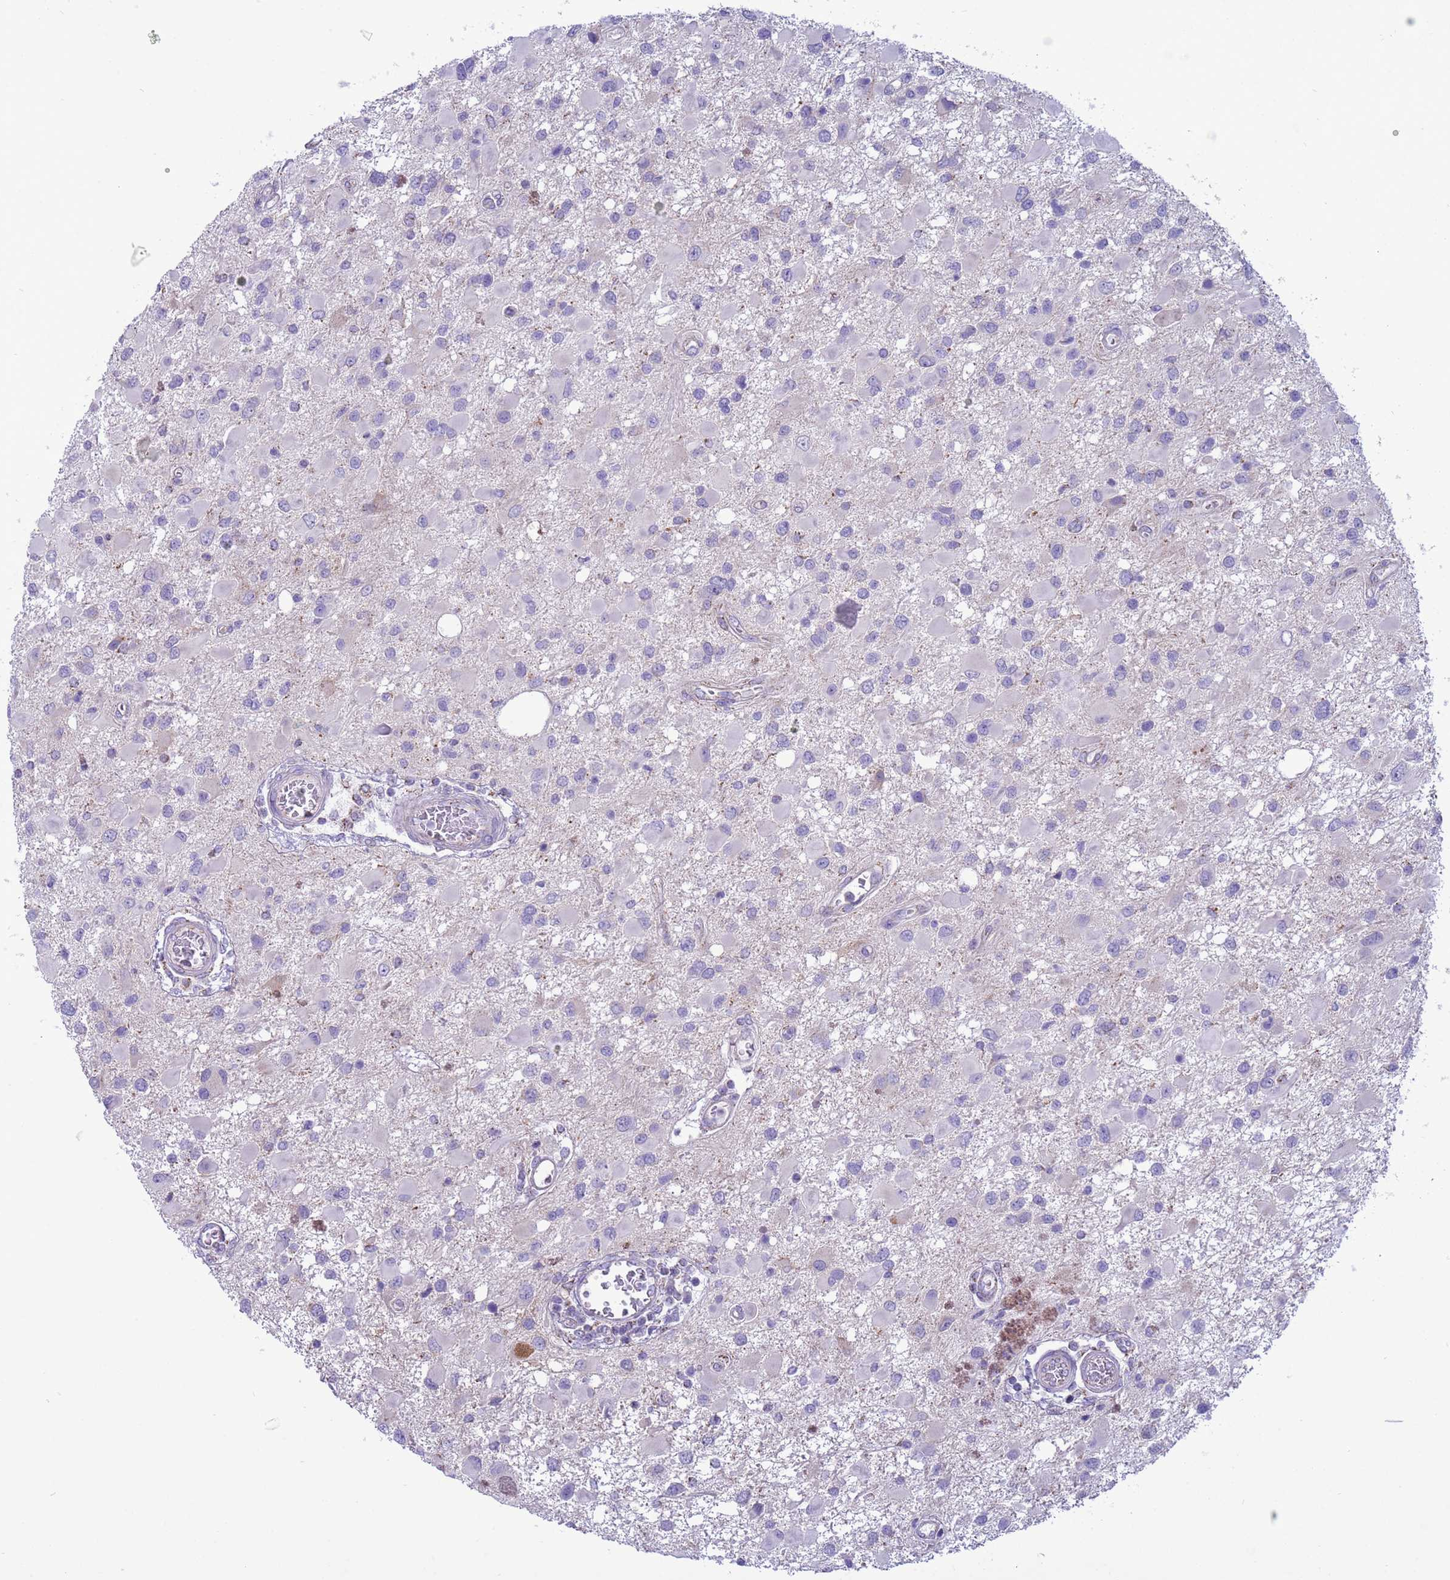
{"staining": {"intensity": "negative", "quantity": "none", "location": "none"}, "tissue": "glioma", "cell_type": "Tumor cells", "image_type": "cancer", "snomed": [{"axis": "morphology", "description": "Glioma, malignant, High grade"}, {"axis": "topography", "description": "Brain"}], "caption": "Human glioma stained for a protein using immunohistochemistry reveals no expression in tumor cells.", "gene": "NCALD", "patient": {"sex": "male", "age": 53}}